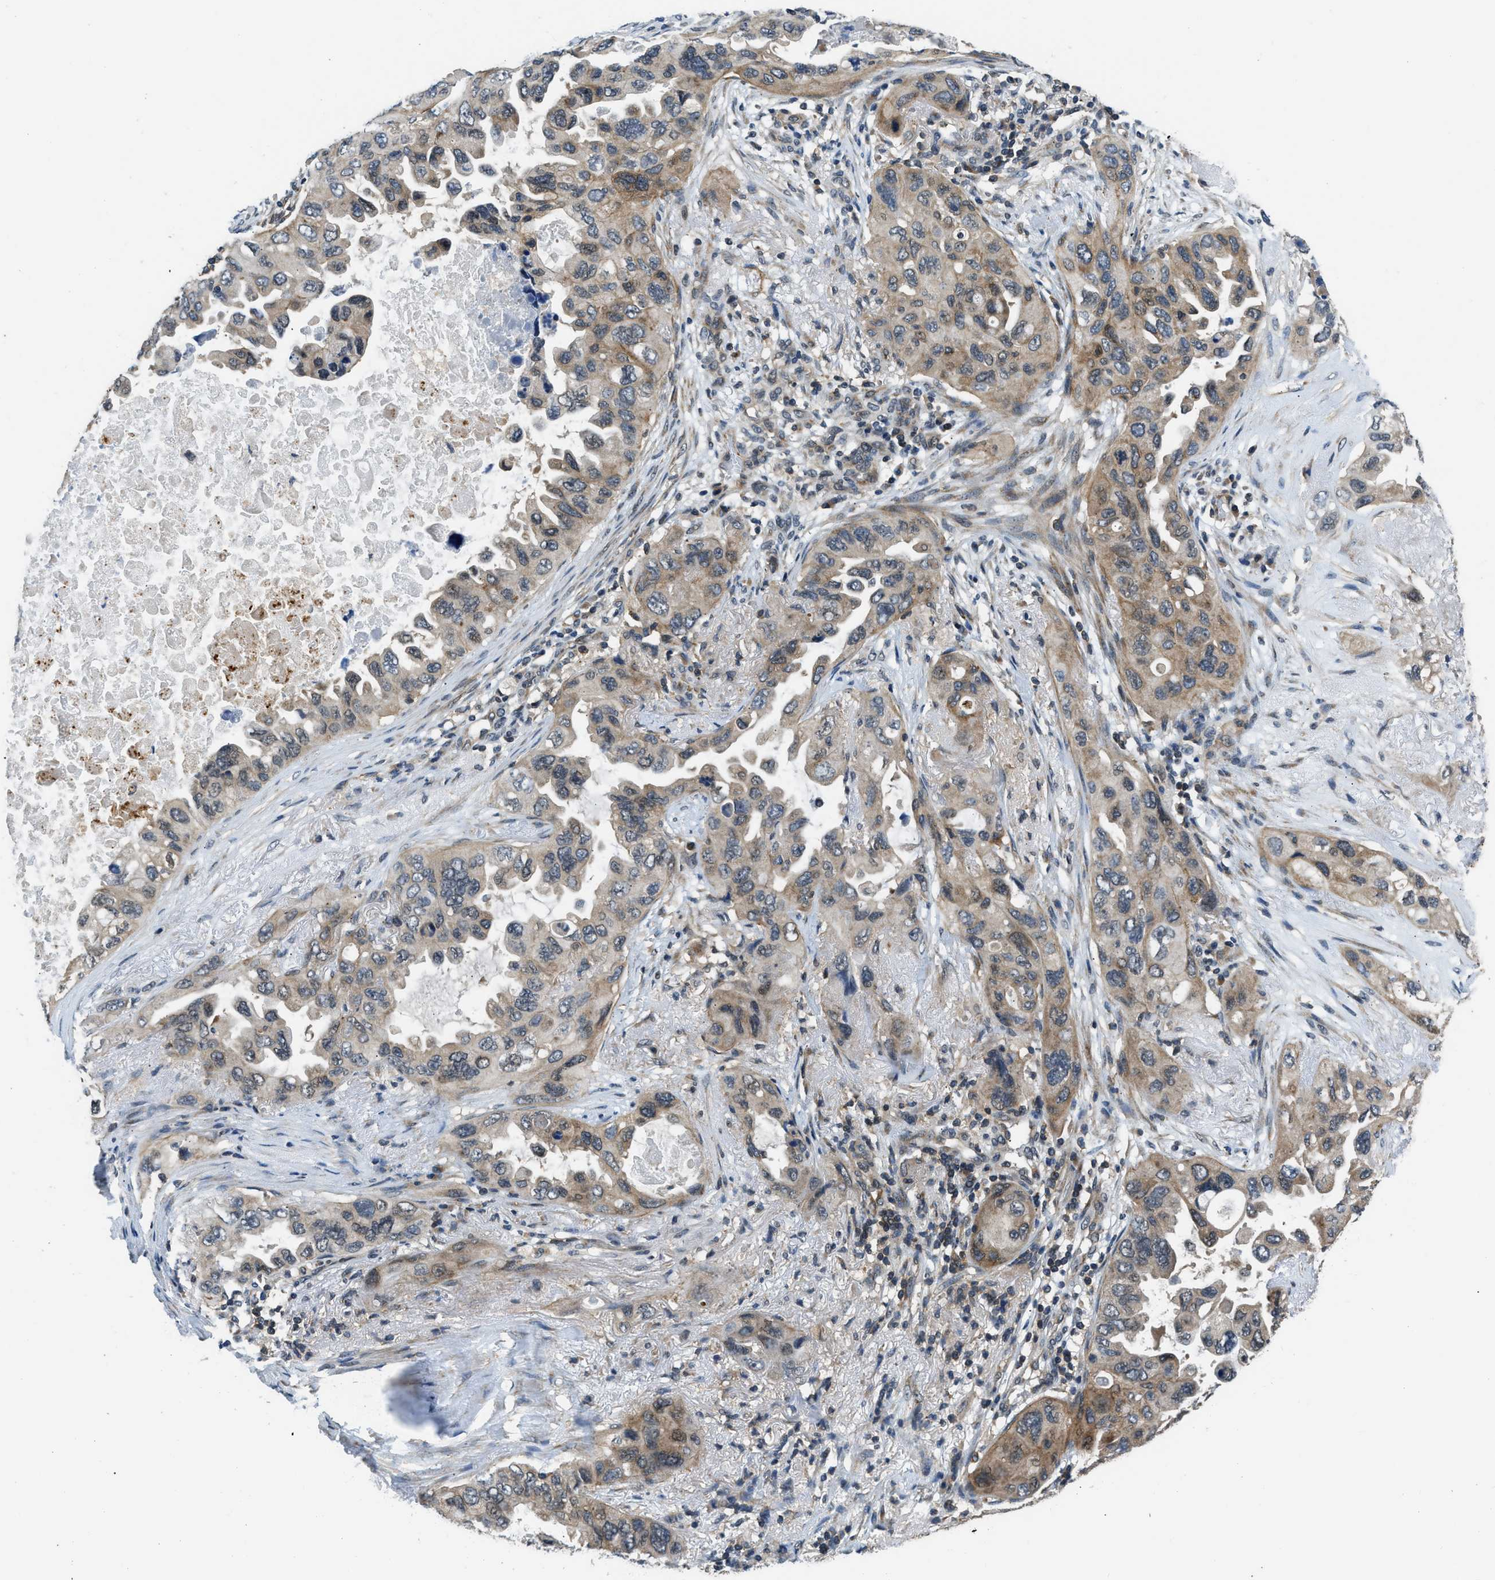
{"staining": {"intensity": "weak", "quantity": ">75%", "location": "cytoplasmic/membranous"}, "tissue": "lung cancer", "cell_type": "Tumor cells", "image_type": "cancer", "snomed": [{"axis": "morphology", "description": "Squamous cell carcinoma, NOS"}, {"axis": "topography", "description": "Lung"}], "caption": "The histopathology image demonstrates a brown stain indicating the presence of a protein in the cytoplasmic/membranous of tumor cells in lung cancer (squamous cell carcinoma).", "gene": "MTMR1", "patient": {"sex": "female", "age": 73}}